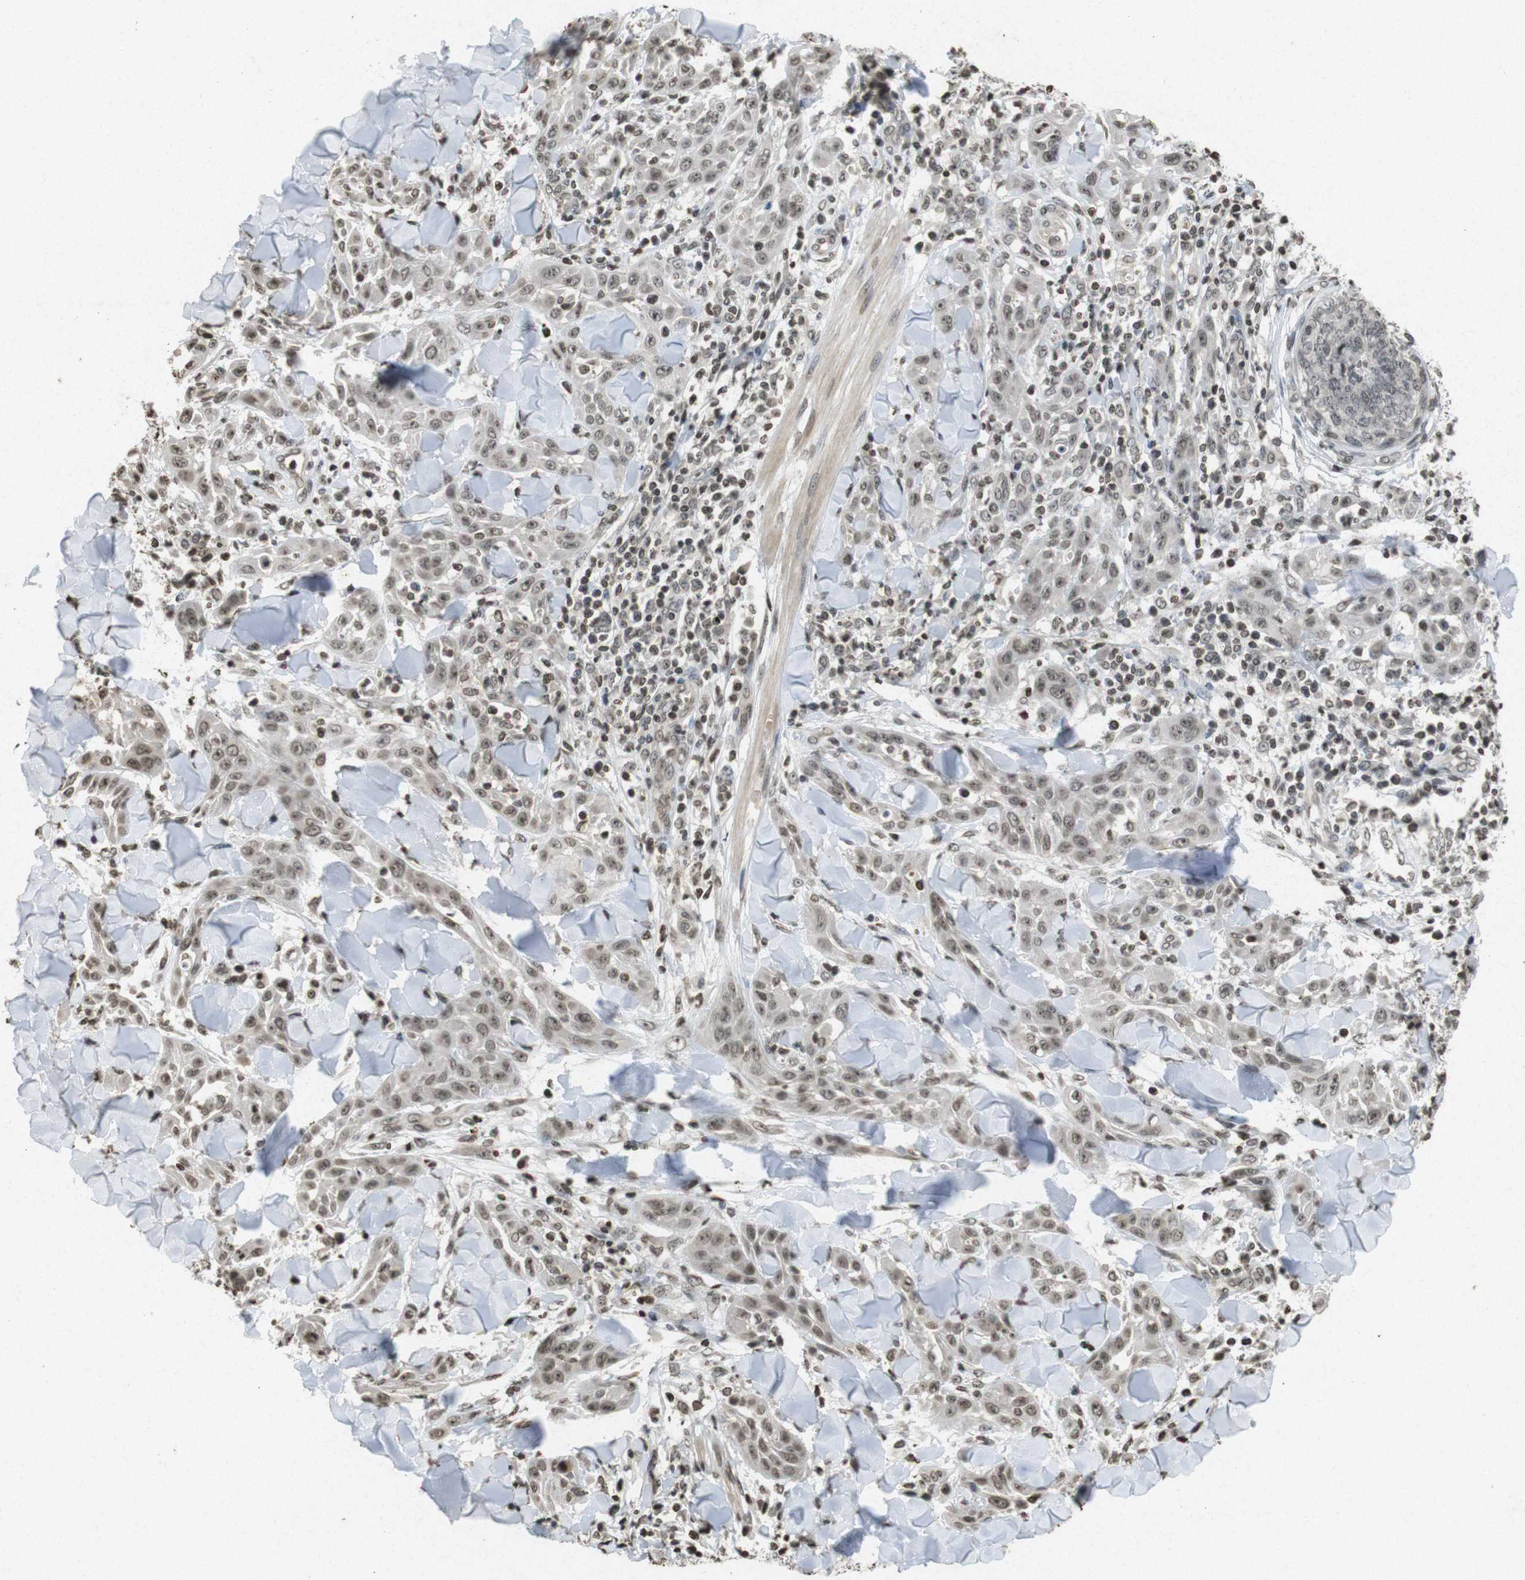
{"staining": {"intensity": "weak", "quantity": ">75%", "location": "nuclear"}, "tissue": "skin cancer", "cell_type": "Tumor cells", "image_type": "cancer", "snomed": [{"axis": "morphology", "description": "Squamous cell carcinoma, NOS"}, {"axis": "topography", "description": "Skin"}], "caption": "This is a histology image of IHC staining of skin cancer (squamous cell carcinoma), which shows weak staining in the nuclear of tumor cells.", "gene": "FOXA3", "patient": {"sex": "male", "age": 24}}